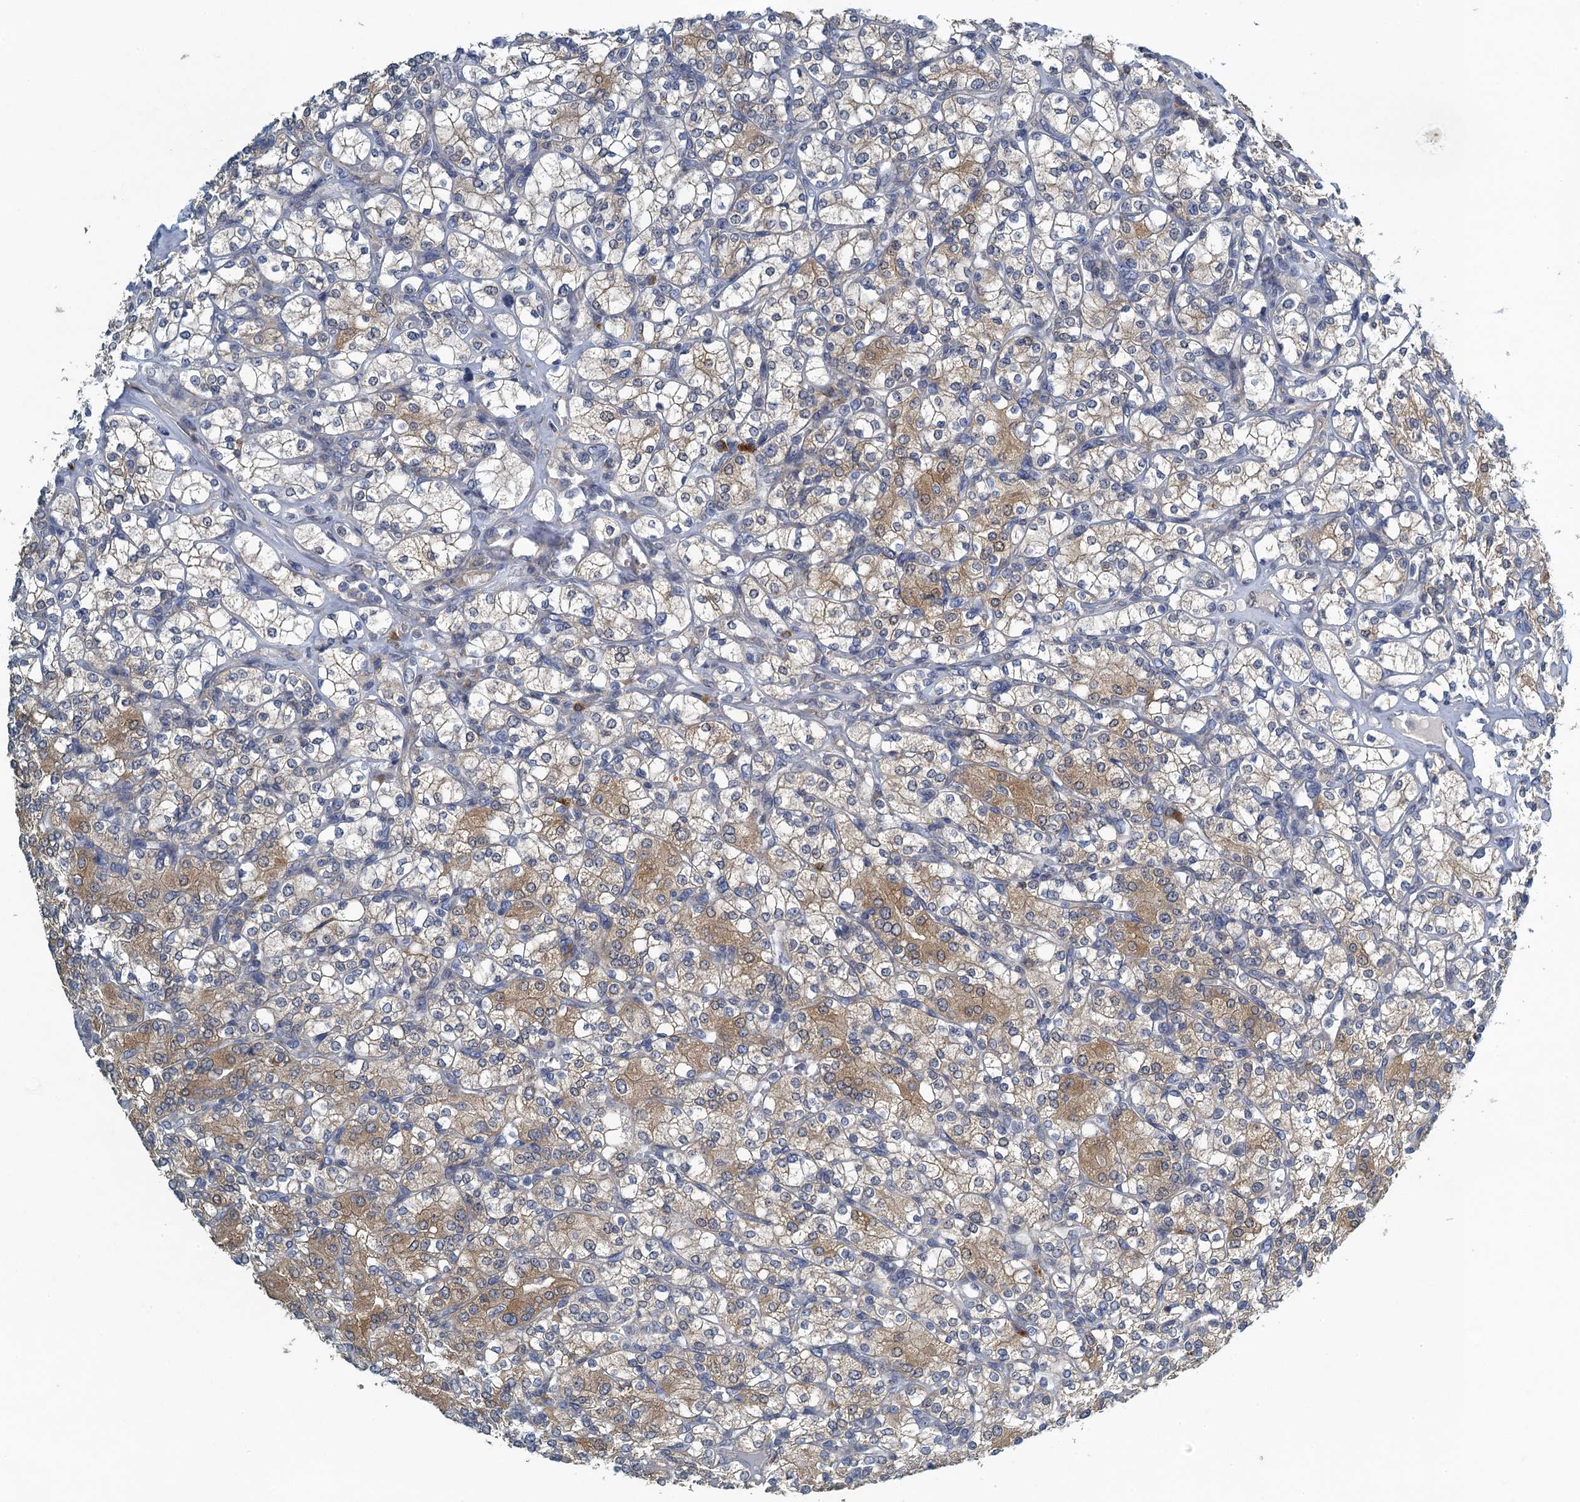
{"staining": {"intensity": "moderate", "quantity": "25%-75%", "location": "cytoplasmic/membranous"}, "tissue": "renal cancer", "cell_type": "Tumor cells", "image_type": "cancer", "snomed": [{"axis": "morphology", "description": "Adenocarcinoma, NOS"}, {"axis": "topography", "description": "Kidney"}], "caption": "Protein staining reveals moderate cytoplasmic/membranous staining in approximately 25%-75% of tumor cells in renal cancer (adenocarcinoma).", "gene": "ALG2", "patient": {"sex": "male", "age": 77}}